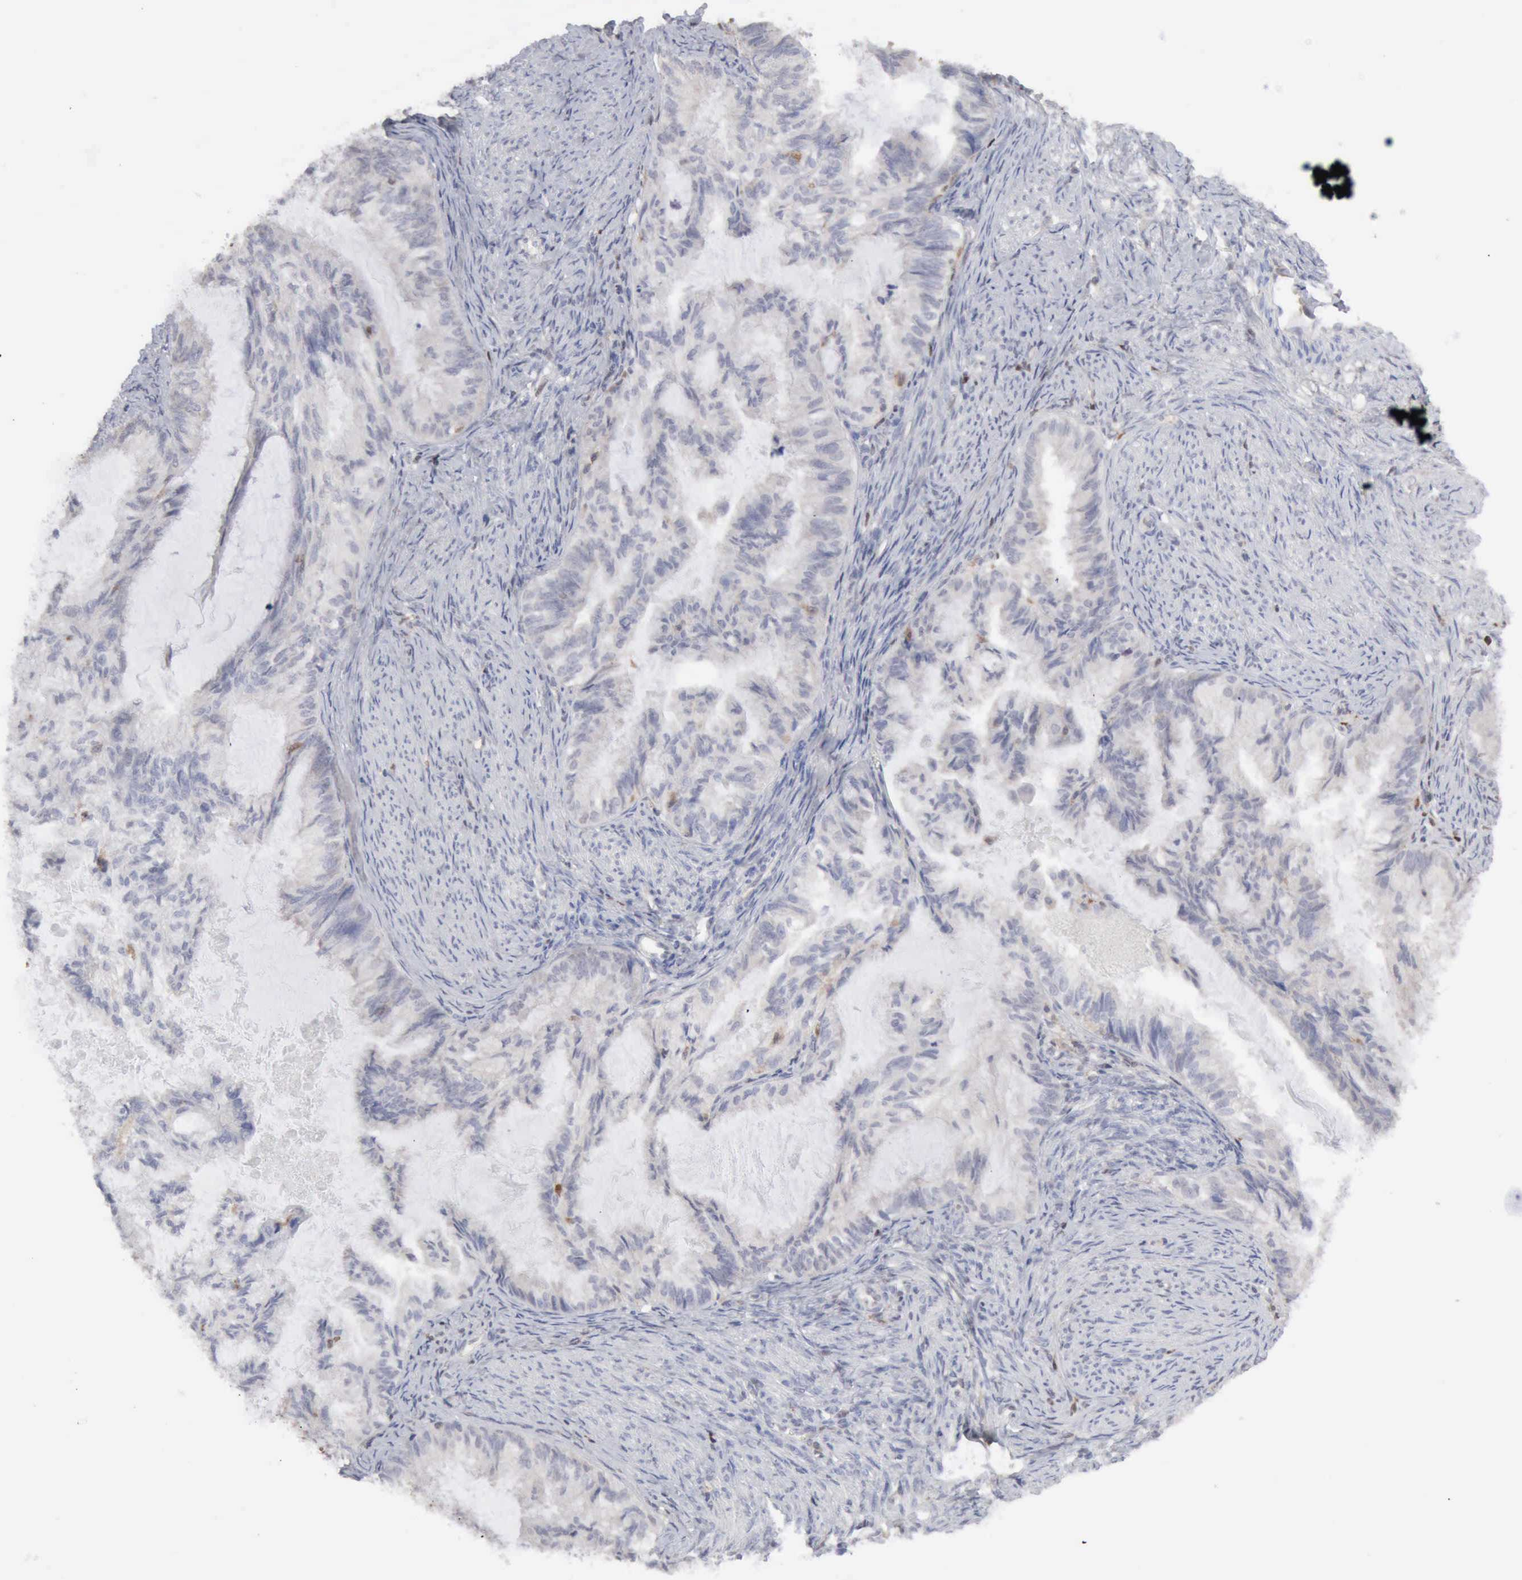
{"staining": {"intensity": "negative", "quantity": "none", "location": "none"}, "tissue": "endometrial cancer", "cell_type": "Tumor cells", "image_type": "cancer", "snomed": [{"axis": "morphology", "description": "Adenocarcinoma, NOS"}, {"axis": "topography", "description": "Endometrium"}], "caption": "Micrograph shows no protein positivity in tumor cells of endometrial cancer (adenocarcinoma) tissue. (DAB (3,3'-diaminobenzidine) immunohistochemistry (IHC) visualized using brightfield microscopy, high magnification).", "gene": "STAT1", "patient": {"sex": "female", "age": 86}}